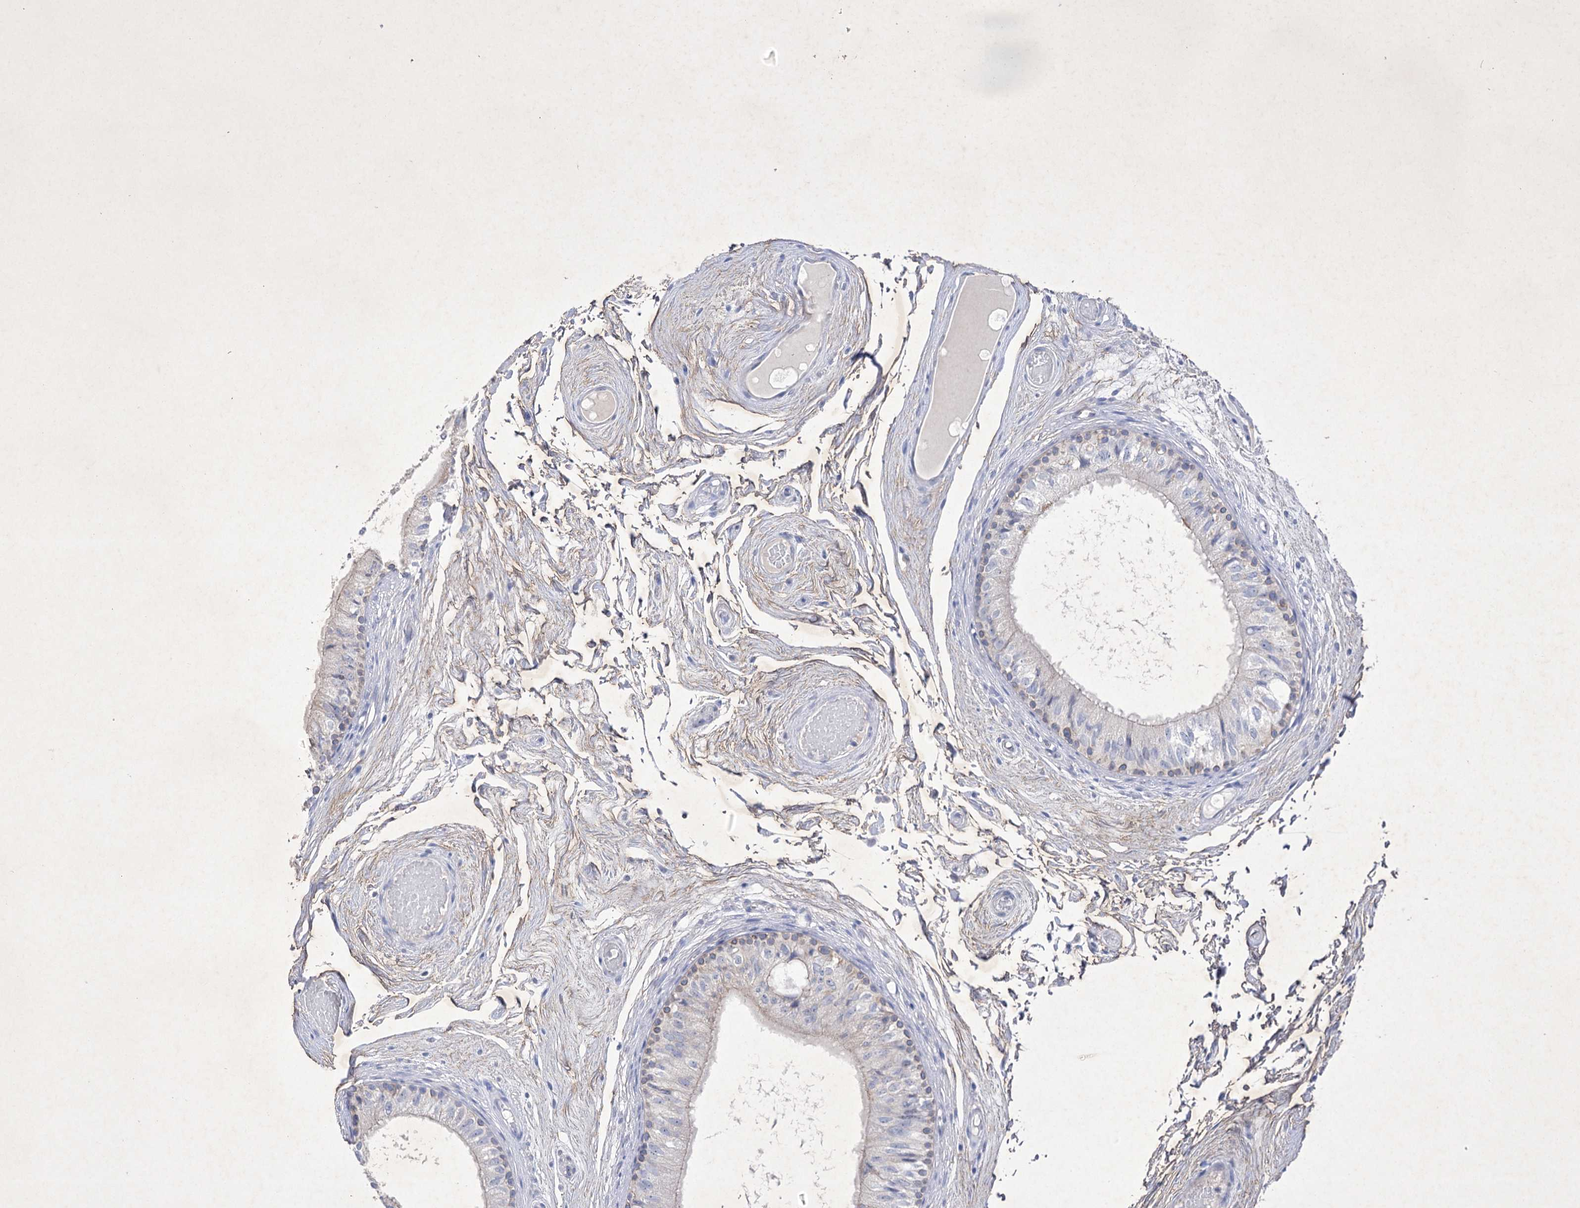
{"staining": {"intensity": "negative", "quantity": "none", "location": "none"}, "tissue": "epididymis", "cell_type": "Glandular cells", "image_type": "normal", "snomed": [{"axis": "morphology", "description": "Normal tissue, NOS"}, {"axis": "topography", "description": "Epididymis"}], "caption": "Immunohistochemical staining of unremarkable human epididymis shows no significant expression in glandular cells. (DAB immunohistochemistry (IHC) visualized using brightfield microscopy, high magnification).", "gene": "COX15", "patient": {"sex": "male", "age": 79}}